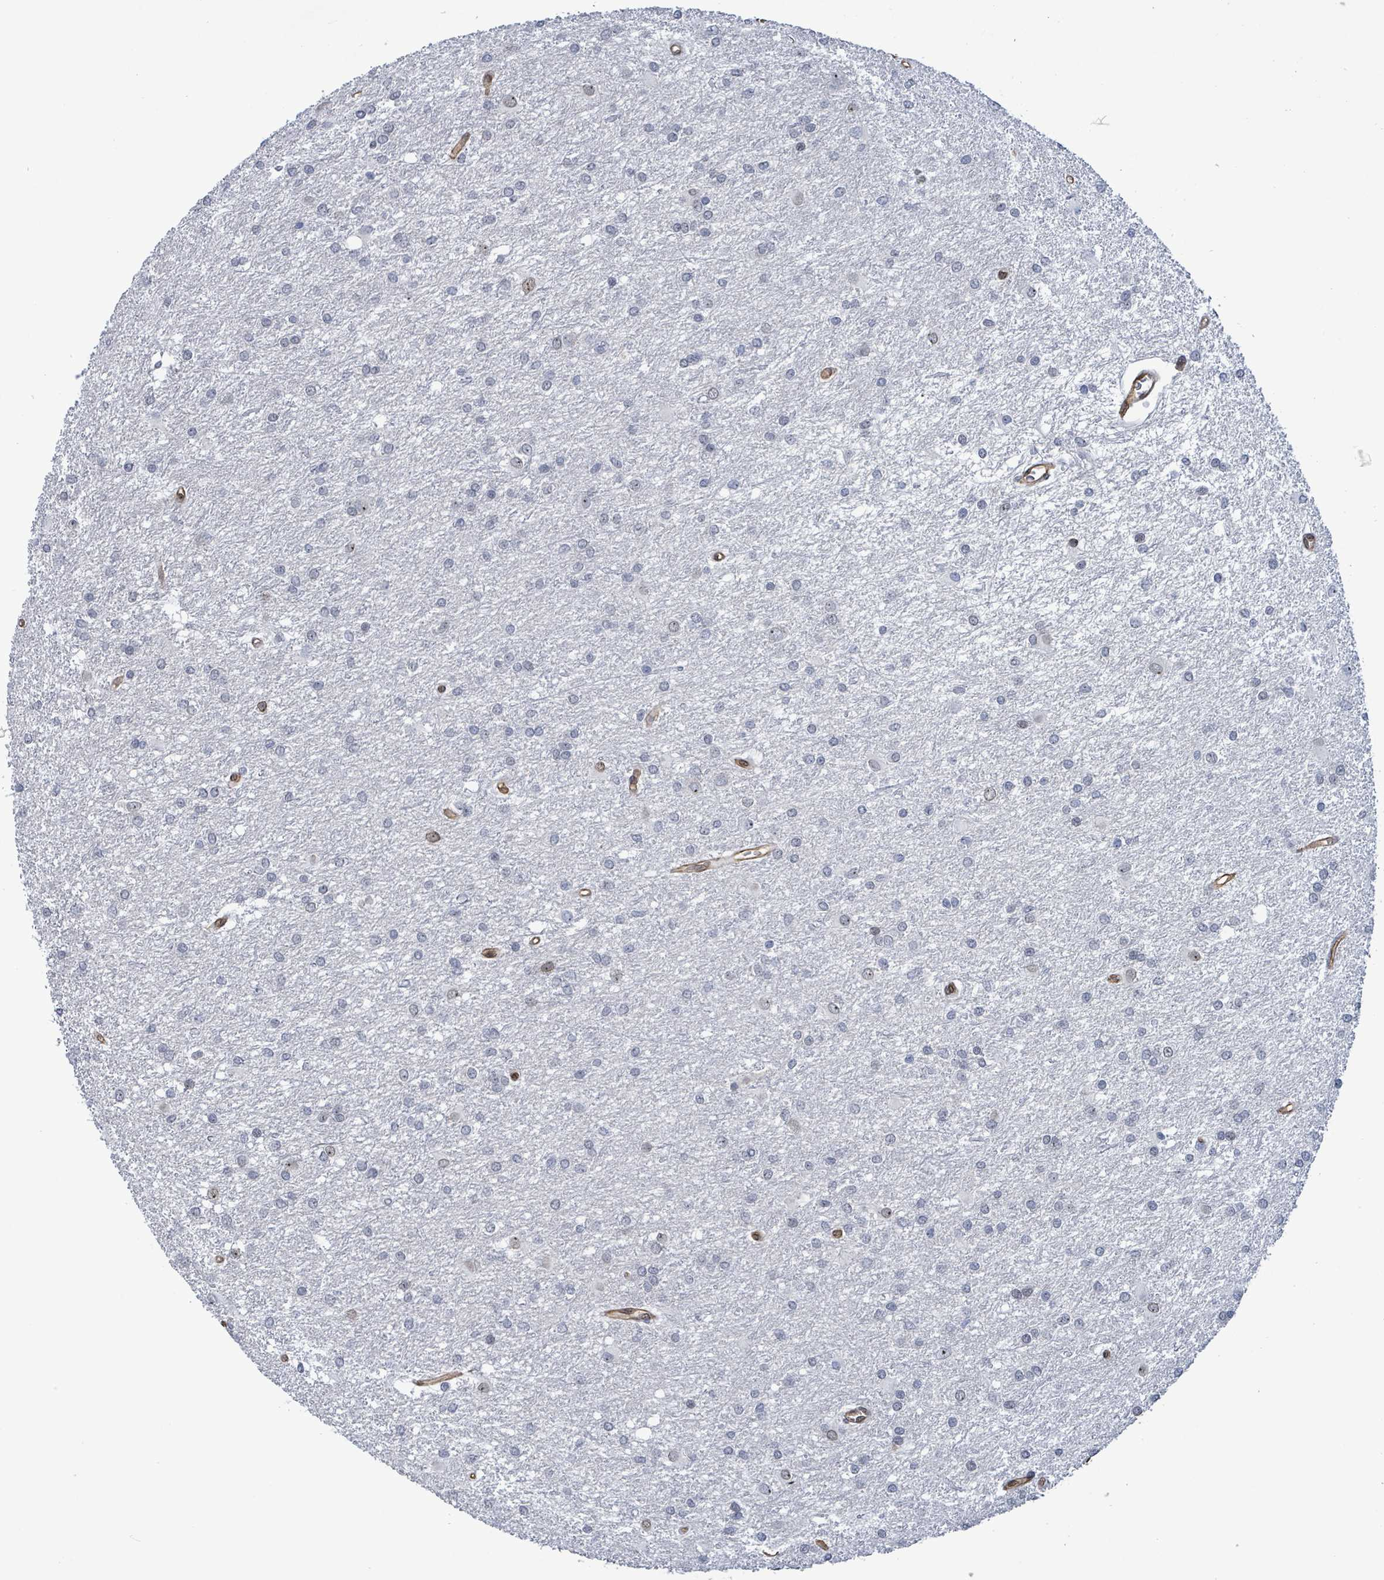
{"staining": {"intensity": "negative", "quantity": "none", "location": "none"}, "tissue": "glioma", "cell_type": "Tumor cells", "image_type": "cancer", "snomed": [{"axis": "morphology", "description": "Glioma, malignant, High grade"}, {"axis": "topography", "description": "Brain"}], "caption": "Immunohistochemical staining of glioma demonstrates no significant positivity in tumor cells. (DAB immunohistochemistry visualized using brightfield microscopy, high magnification).", "gene": "RRN3", "patient": {"sex": "female", "age": 50}}